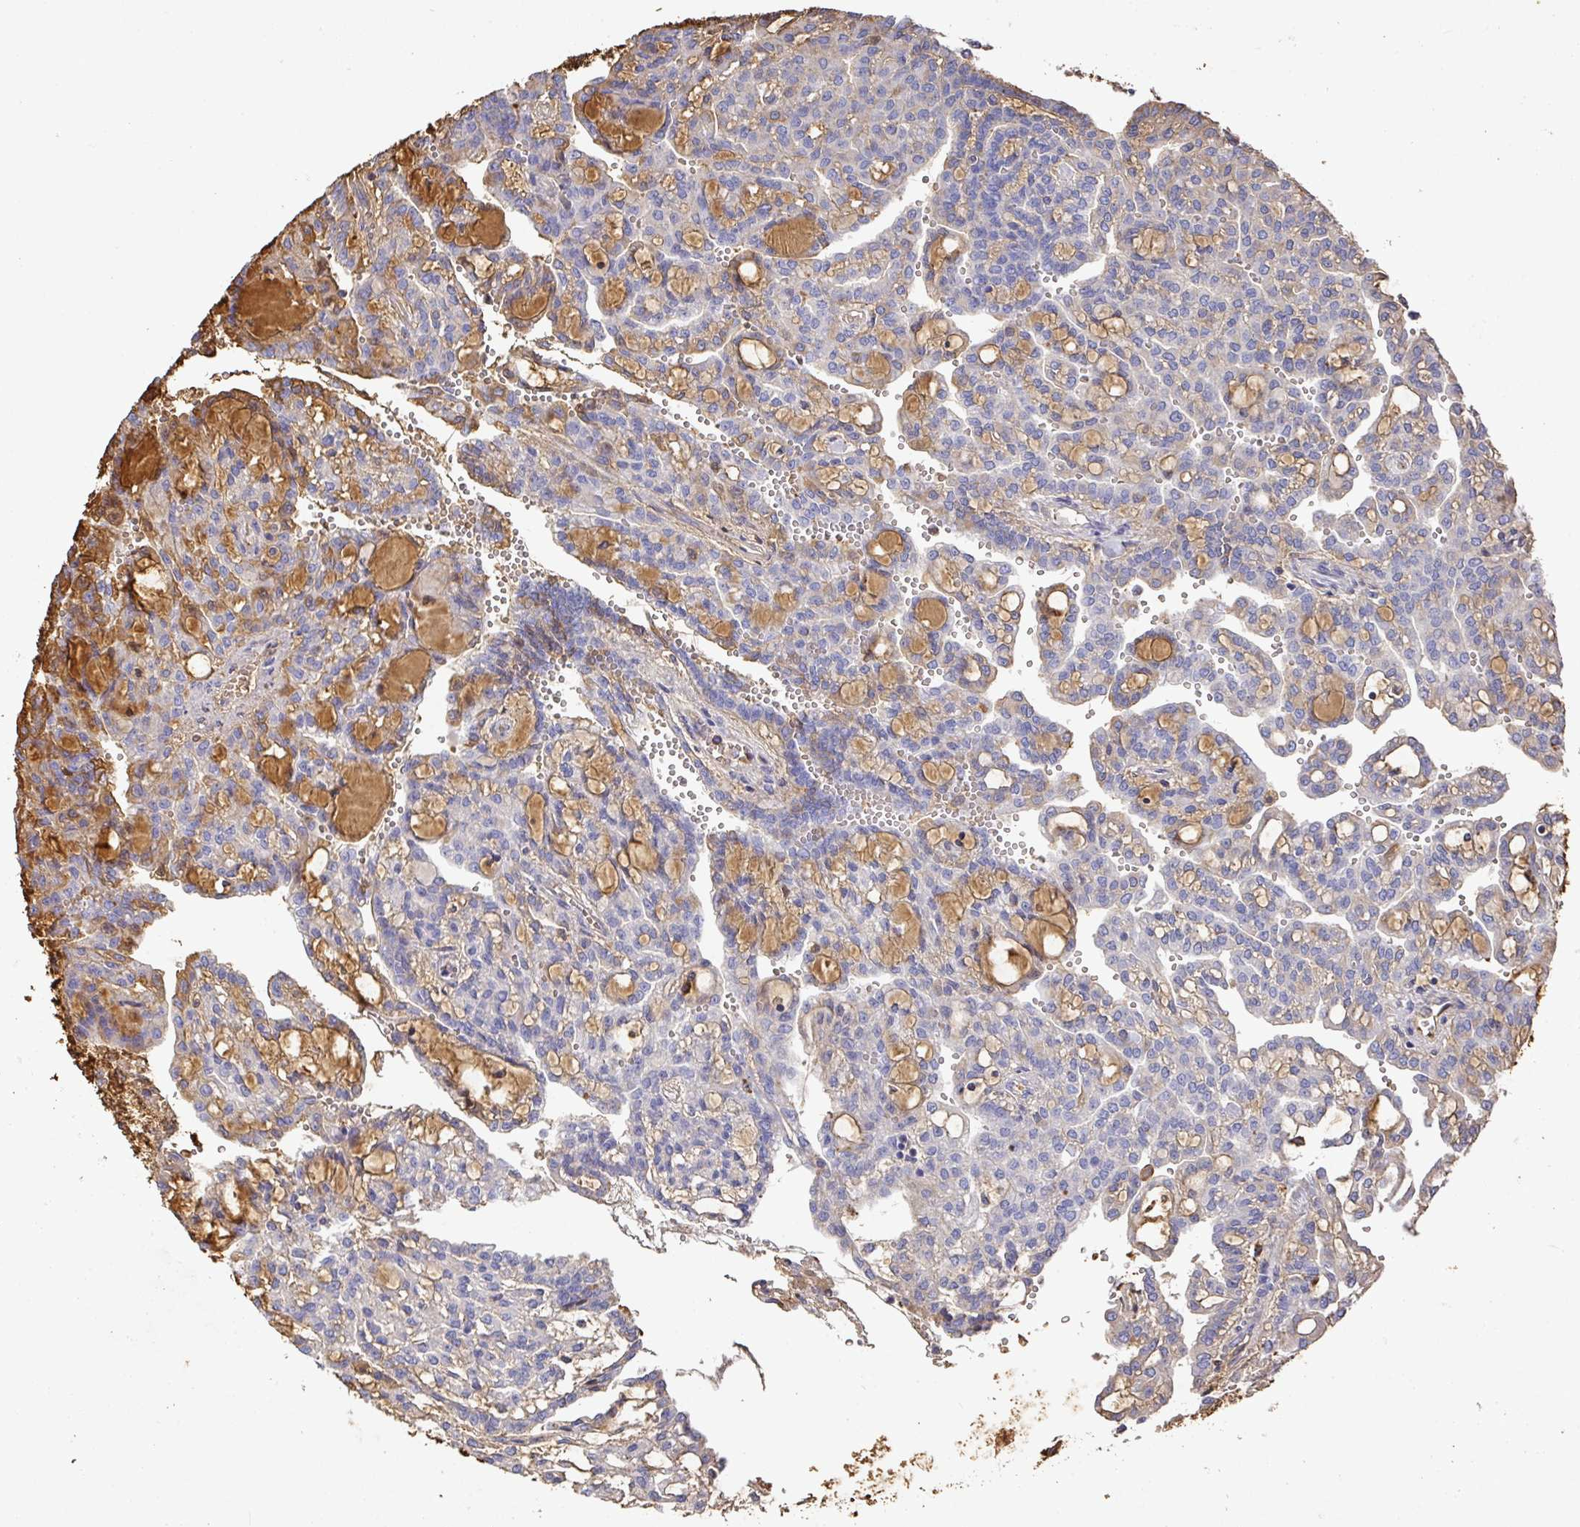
{"staining": {"intensity": "weak", "quantity": "25%-75%", "location": "cytoplasmic/membranous"}, "tissue": "renal cancer", "cell_type": "Tumor cells", "image_type": "cancer", "snomed": [{"axis": "morphology", "description": "Adenocarcinoma, NOS"}, {"axis": "topography", "description": "Kidney"}], "caption": "Tumor cells display weak cytoplasmic/membranous positivity in about 25%-75% of cells in renal cancer.", "gene": "ALB", "patient": {"sex": "male", "age": 63}}